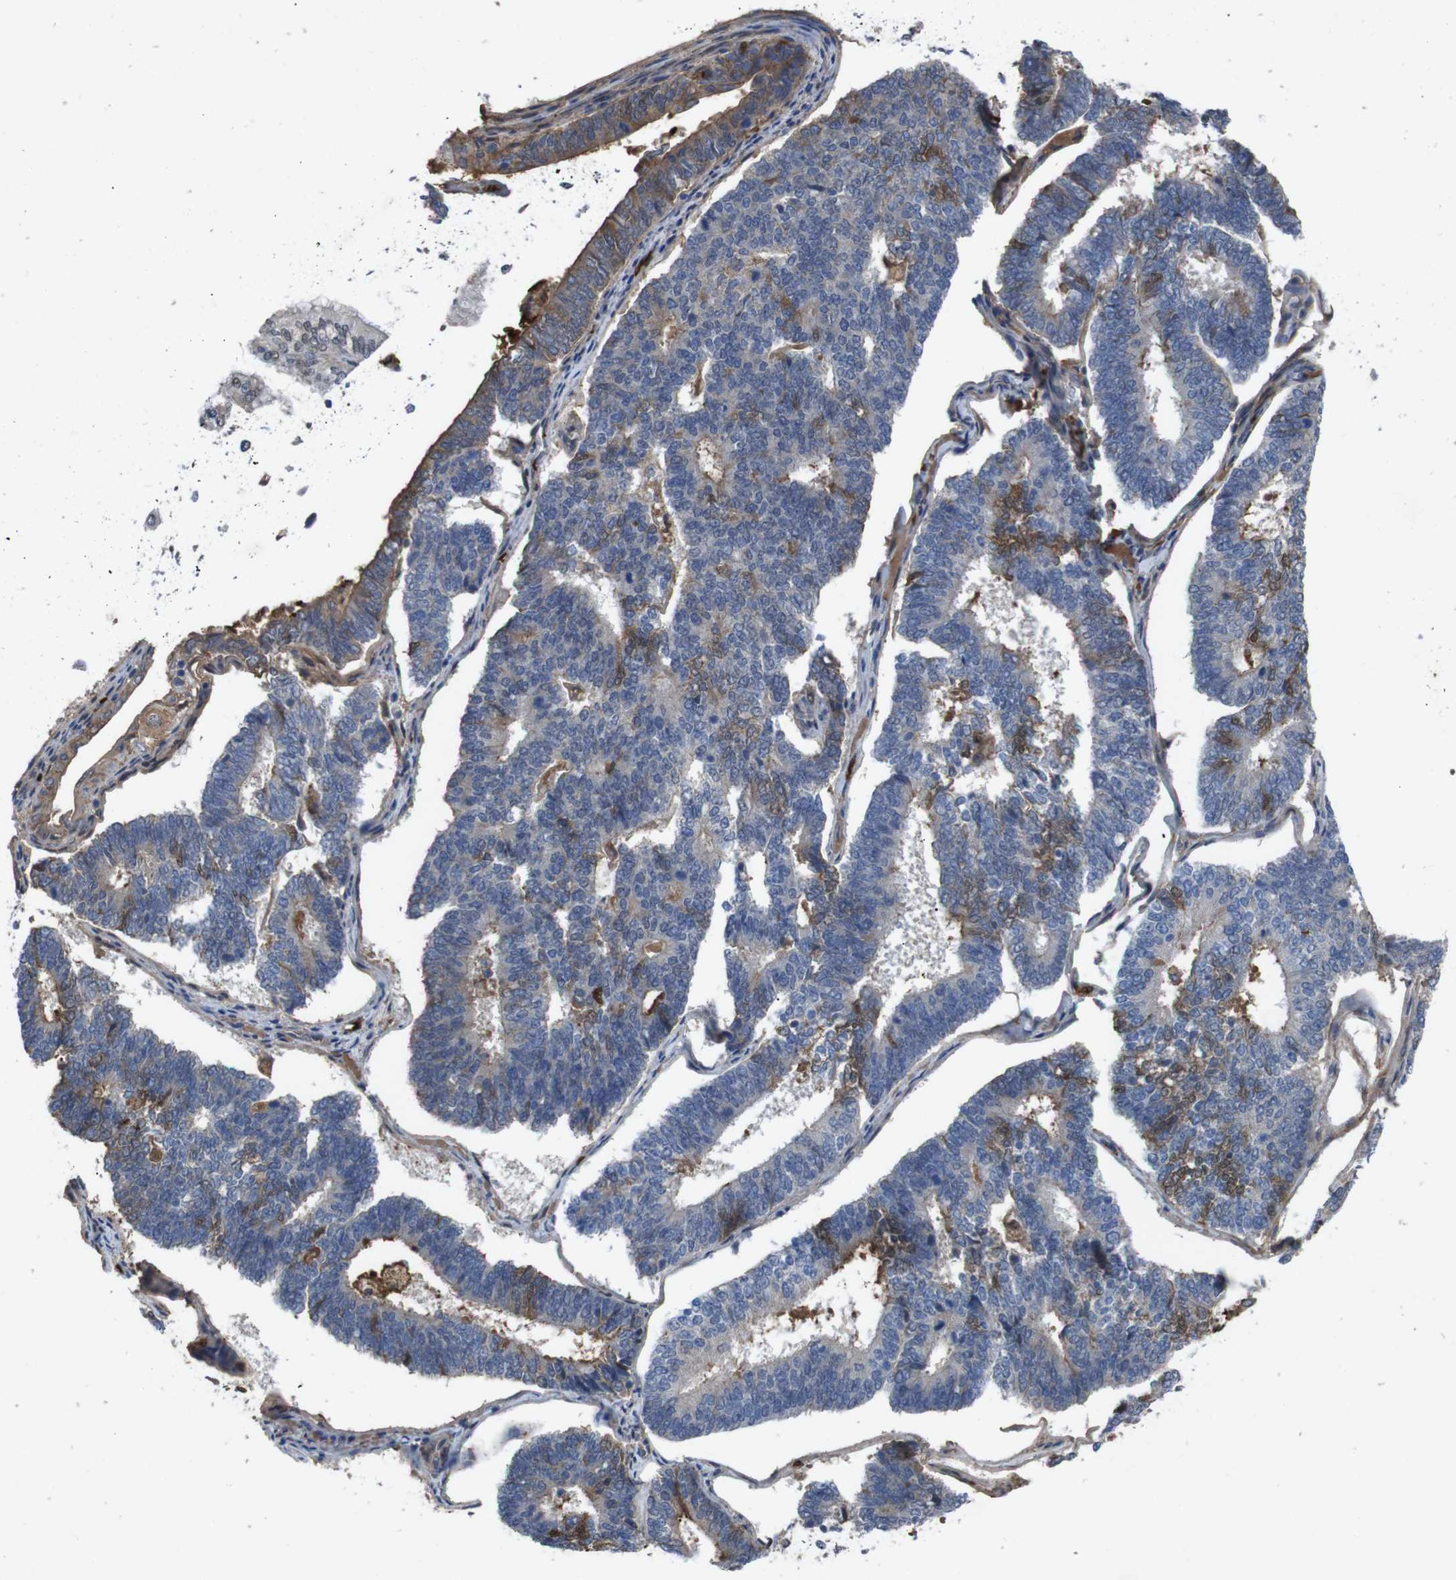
{"staining": {"intensity": "moderate", "quantity": "25%-75%", "location": "cytoplasmic/membranous"}, "tissue": "endometrial cancer", "cell_type": "Tumor cells", "image_type": "cancer", "snomed": [{"axis": "morphology", "description": "Adenocarcinoma, NOS"}, {"axis": "topography", "description": "Endometrium"}], "caption": "This image shows immunohistochemistry (IHC) staining of human endometrial cancer, with medium moderate cytoplasmic/membranous expression in about 25%-75% of tumor cells.", "gene": "SPTB", "patient": {"sex": "female", "age": 70}}